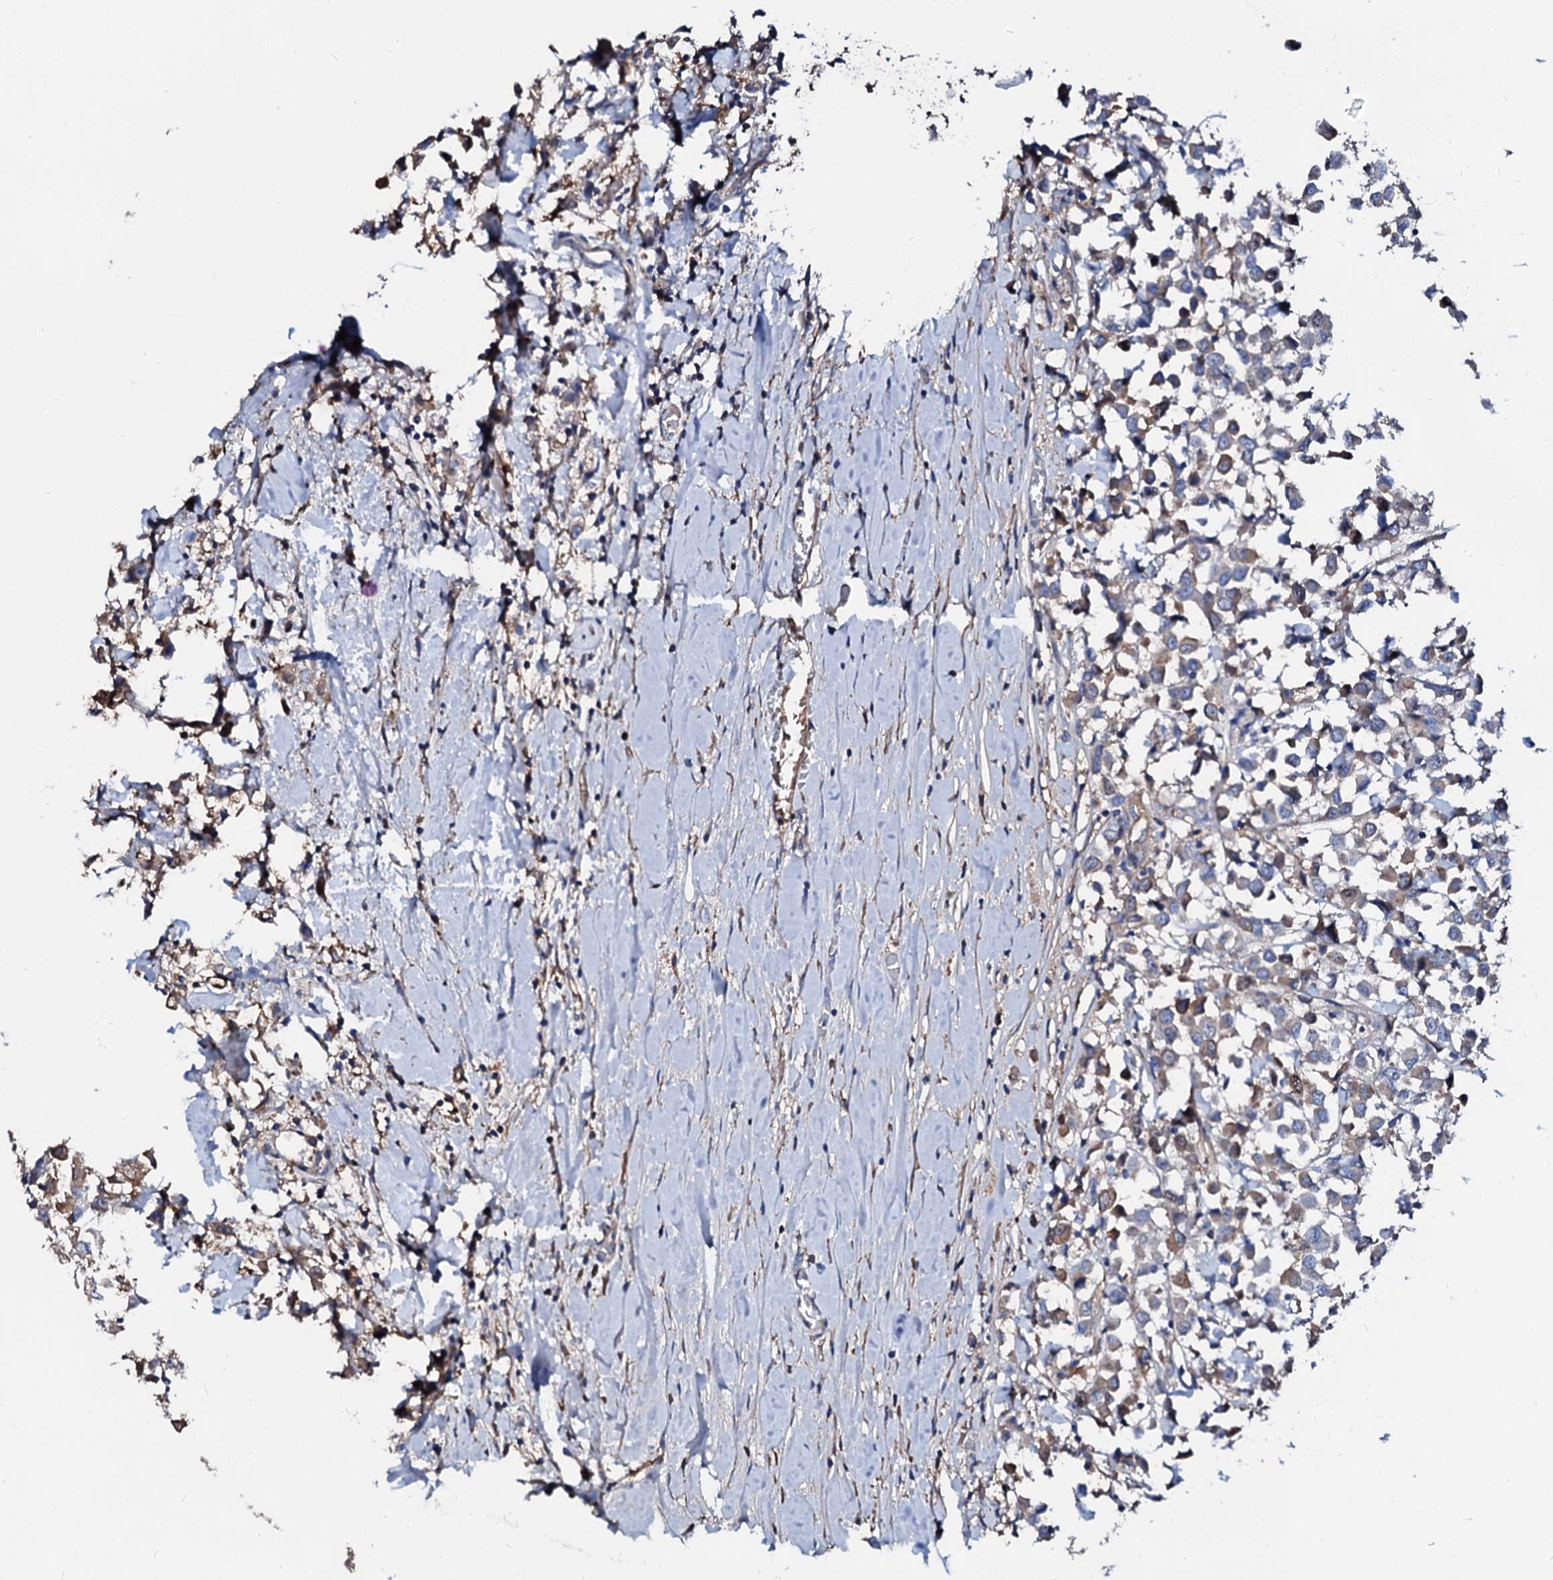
{"staining": {"intensity": "moderate", "quantity": ">75%", "location": "cytoplasmic/membranous"}, "tissue": "breast cancer", "cell_type": "Tumor cells", "image_type": "cancer", "snomed": [{"axis": "morphology", "description": "Duct carcinoma"}, {"axis": "topography", "description": "Breast"}], "caption": "Approximately >75% of tumor cells in breast cancer show moderate cytoplasmic/membranous protein expression as visualized by brown immunohistochemical staining.", "gene": "CSKMT", "patient": {"sex": "female", "age": 61}}